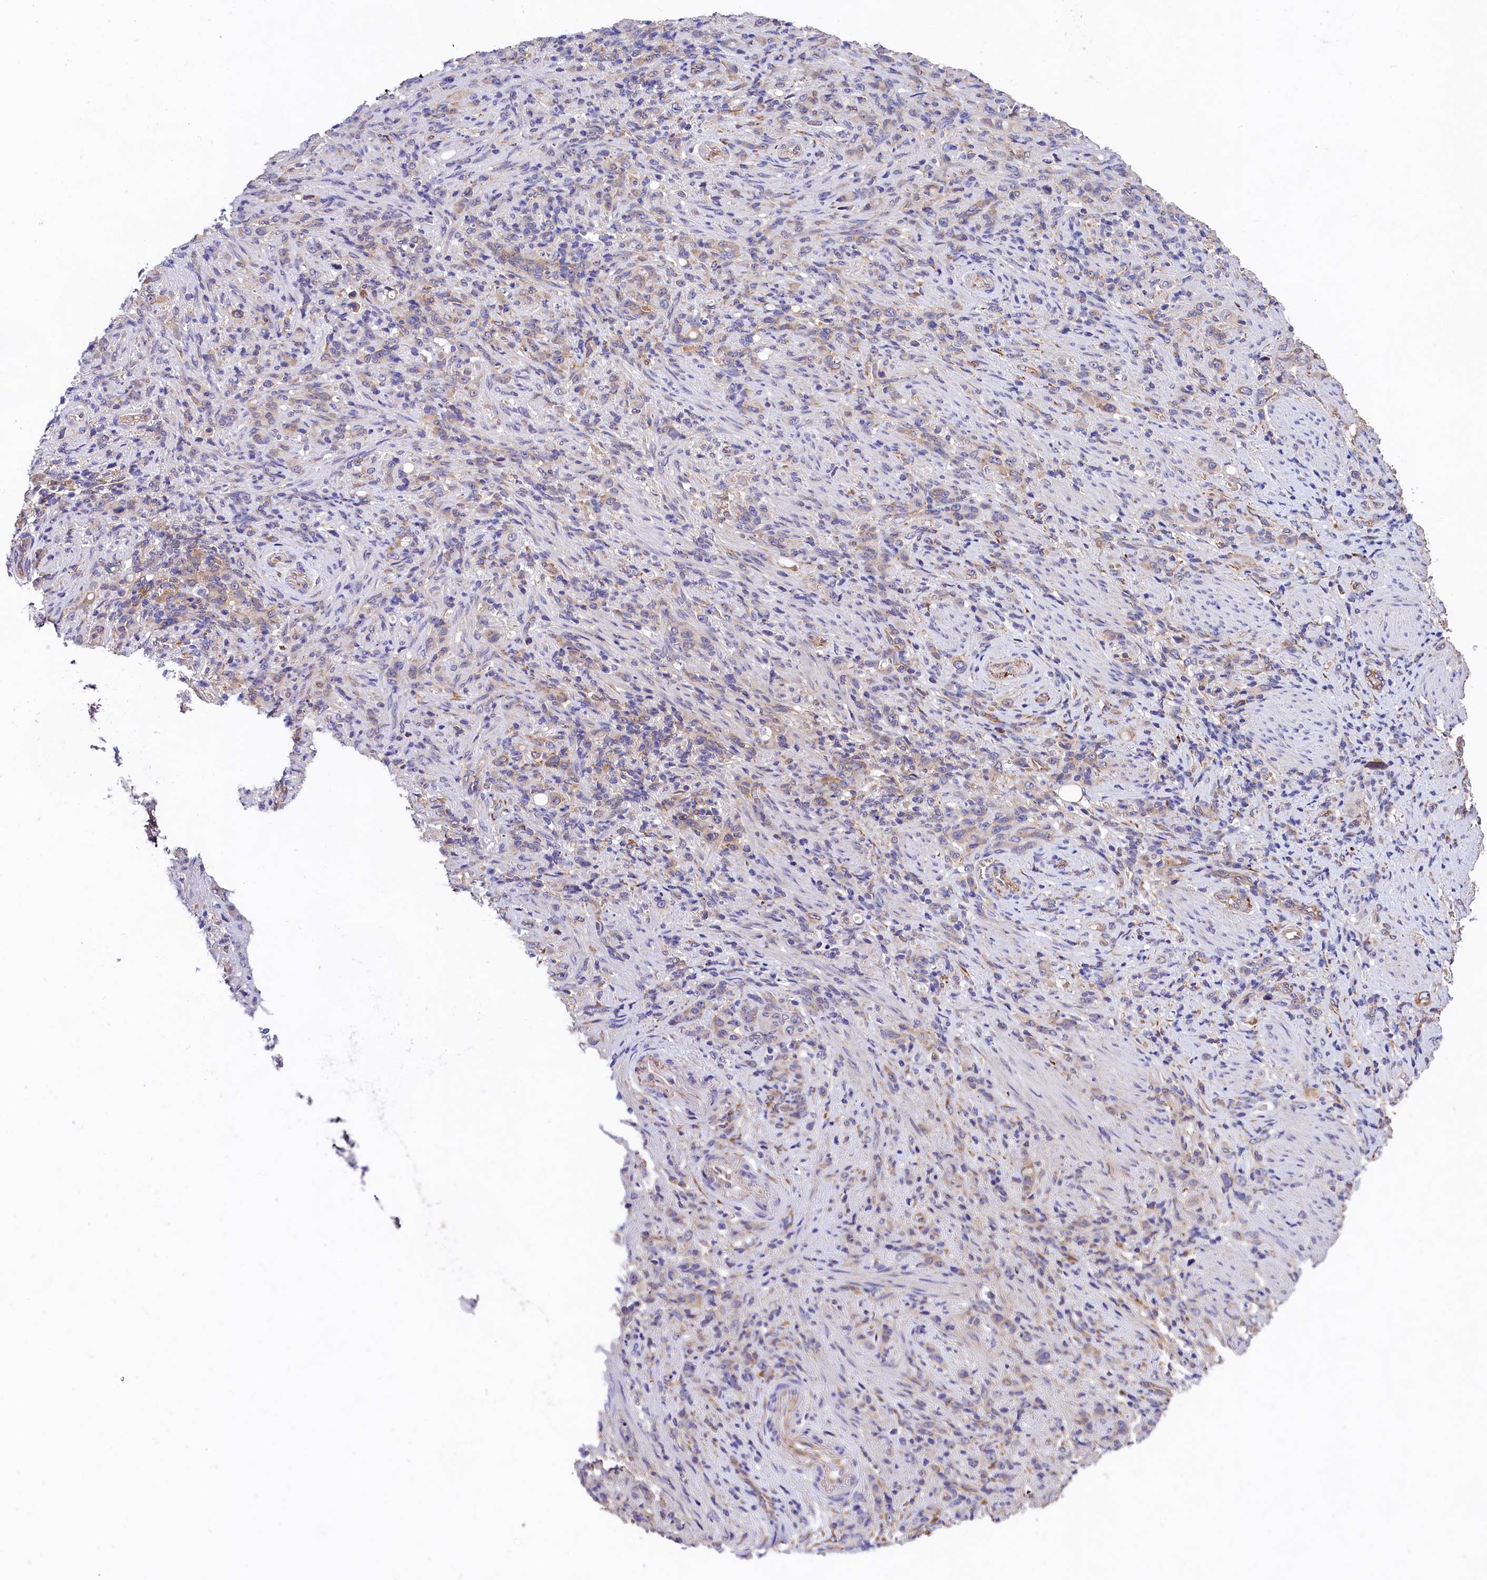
{"staining": {"intensity": "negative", "quantity": "none", "location": "none"}, "tissue": "stomach cancer", "cell_type": "Tumor cells", "image_type": "cancer", "snomed": [{"axis": "morphology", "description": "Adenocarcinoma, NOS"}, {"axis": "topography", "description": "Stomach"}], "caption": "Tumor cells show no significant protein positivity in stomach cancer (adenocarcinoma). Nuclei are stained in blue.", "gene": "OAS3", "patient": {"sex": "female", "age": 79}}